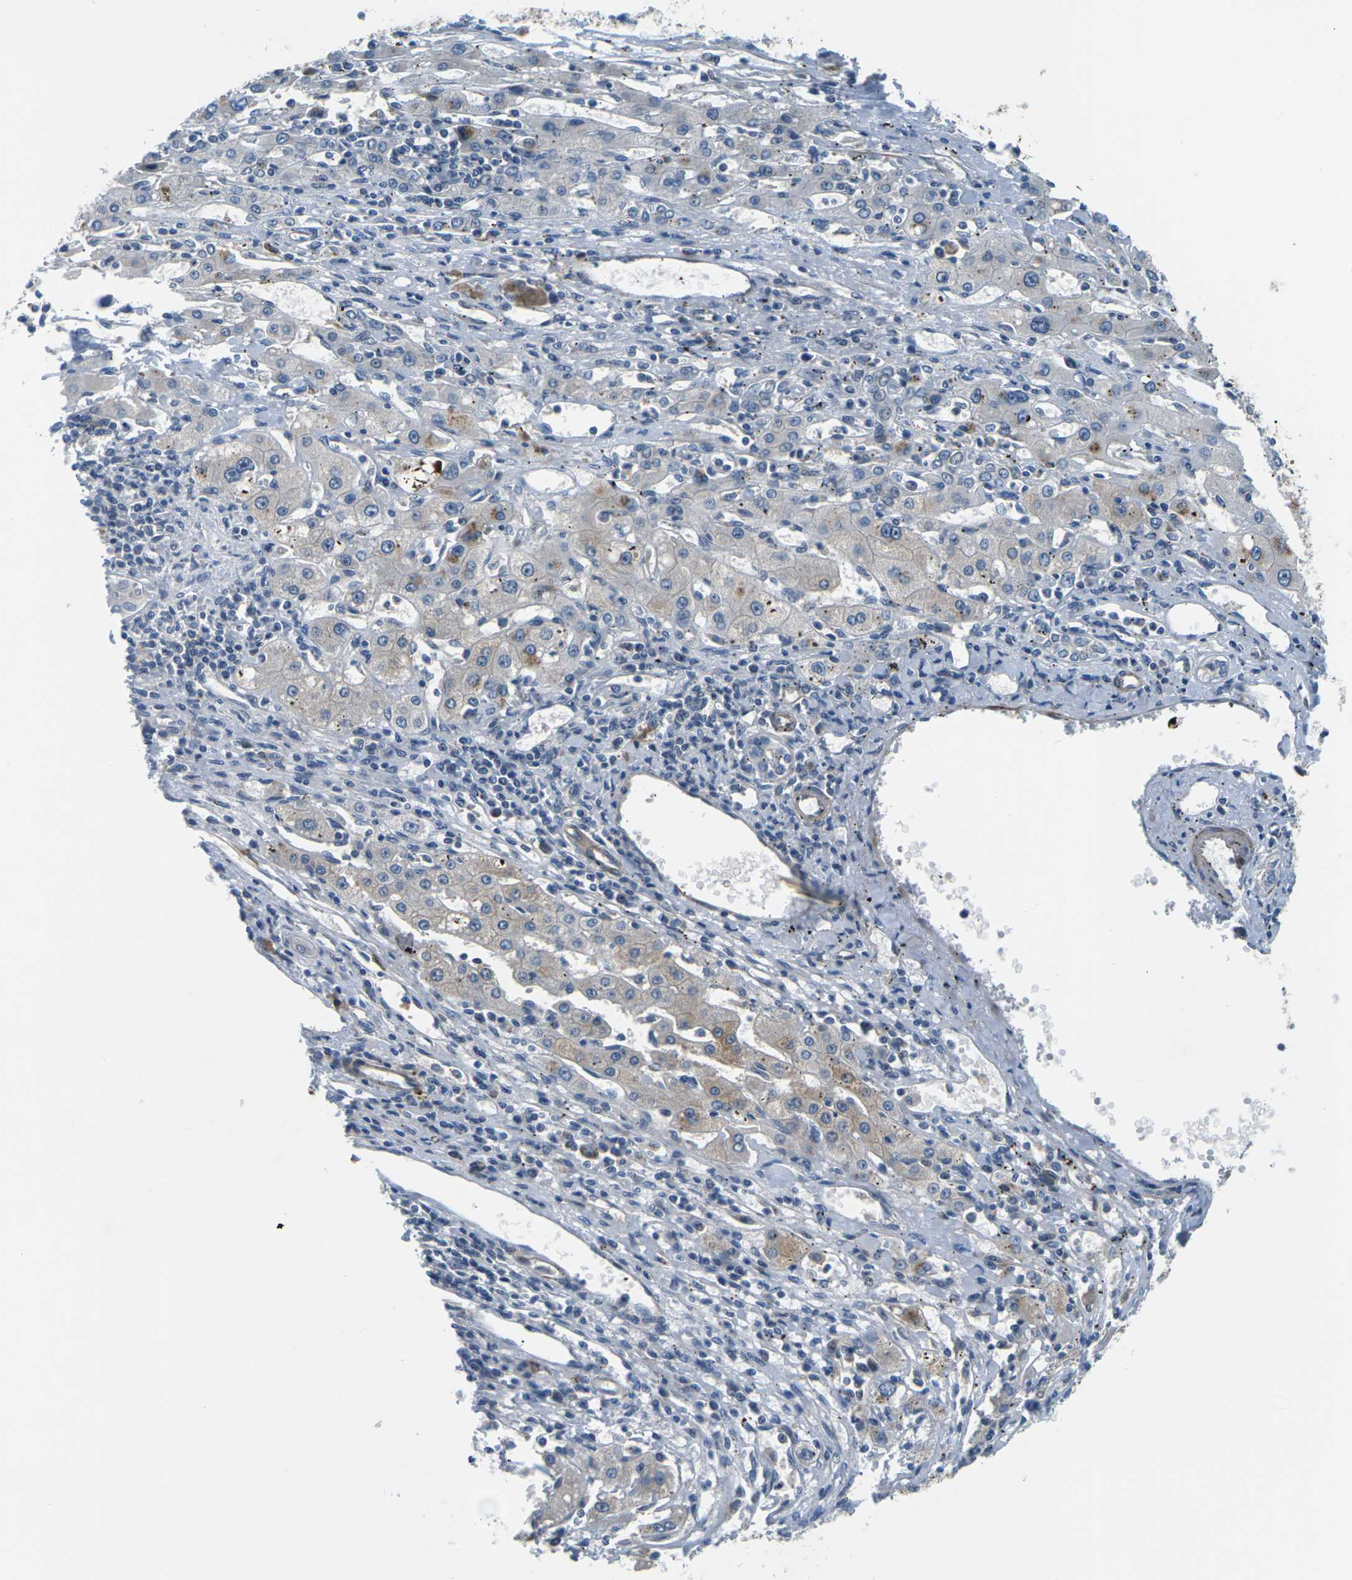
{"staining": {"intensity": "weak", "quantity": "<25%", "location": "cytoplasmic/membranous"}, "tissue": "liver cancer", "cell_type": "Tumor cells", "image_type": "cancer", "snomed": [{"axis": "morphology", "description": "Carcinoma, Hepatocellular, NOS"}, {"axis": "topography", "description": "Liver"}], "caption": "IHC histopathology image of liver cancer stained for a protein (brown), which reveals no expression in tumor cells.", "gene": "SLC13A3", "patient": {"sex": "male", "age": 72}}